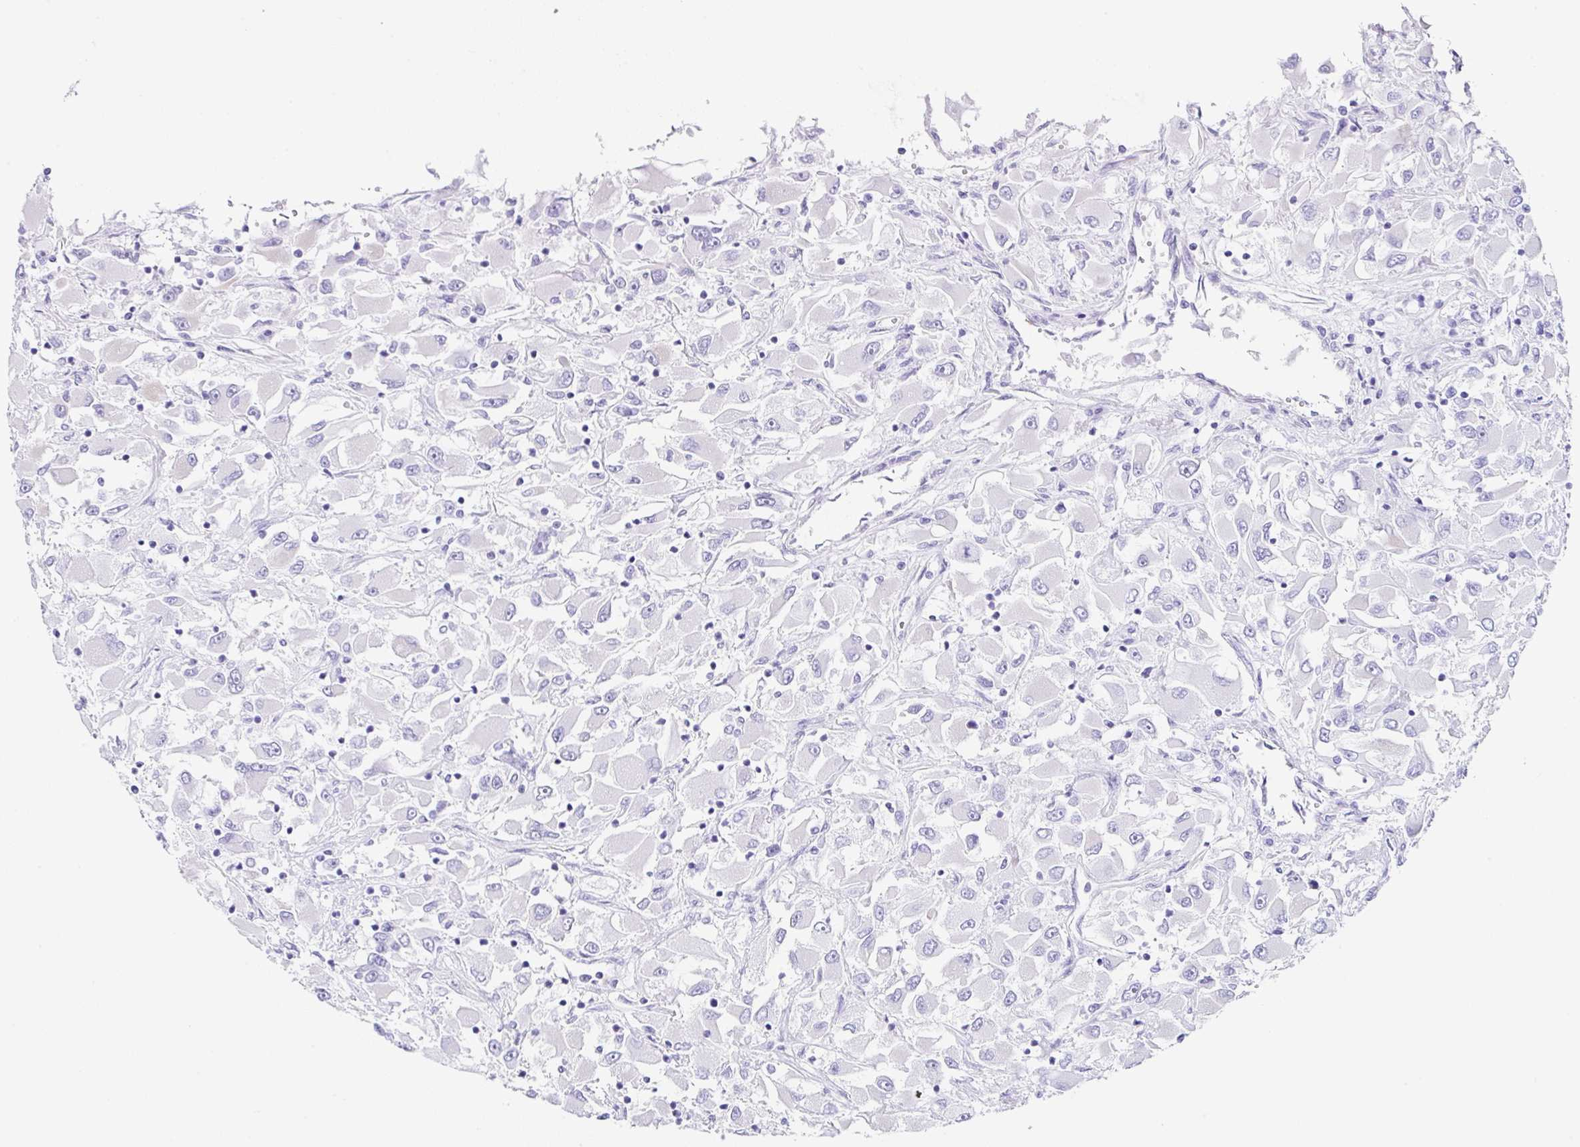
{"staining": {"intensity": "negative", "quantity": "none", "location": "none"}, "tissue": "renal cancer", "cell_type": "Tumor cells", "image_type": "cancer", "snomed": [{"axis": "morphology", "description": "Adenocarcinoma, NOS"}, {"axis": "topography", "description": "Kidney"}], "caption": "This is an IHC photomicrograph of human adenocarcinoma (renal). There is no positivity in tumor cells.", "gene": "CLDND2", "patient": {"sex": "female", "age": 52}}